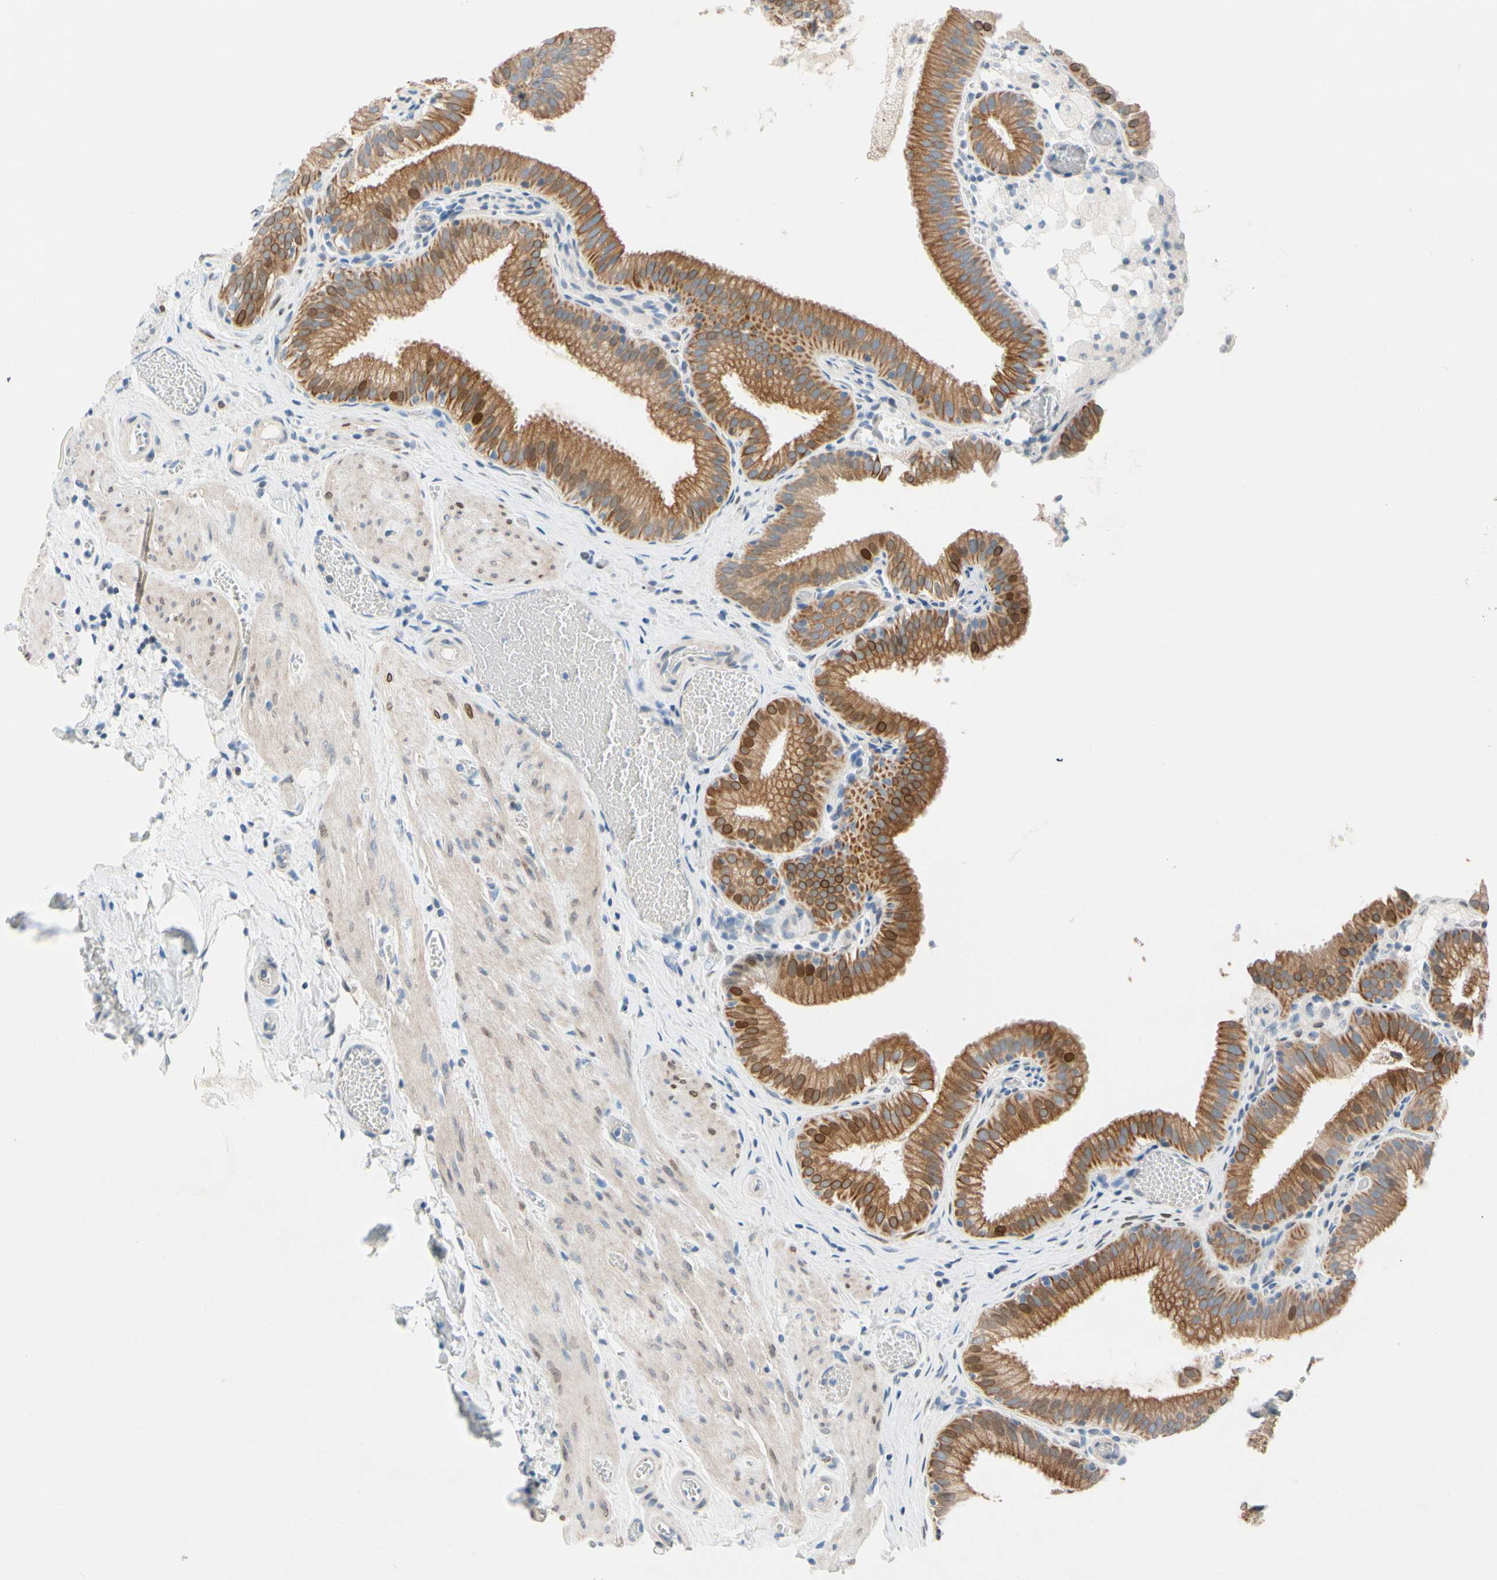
{"staining": {"intensity": "strong", "quantity": ">75%", "location": "cytoplasmic/membranous,nuclear"}, "tissue": "gallbladder", "cell_type": "Glandular cells", "image_type": "normal", "snomed": [{"axis": "morphology", "description": "Normal tissue, NOS"}, {"axis": "topography", "description": "Gallbladder"}], "caption": "Immunohistochemistry (IHC) image of unremarkable gallbladder: gallbladder stained using immunohistochemistry demonstrates high levels of strong protein expression localized specifically in the cytoplasmic/membranous,nuclear of glandular cells, appearing as a cytoplasmic/membranous,nuclear brown color.", "gene": "ZNF132", "patient": {"sex": "male", "age": 54}}